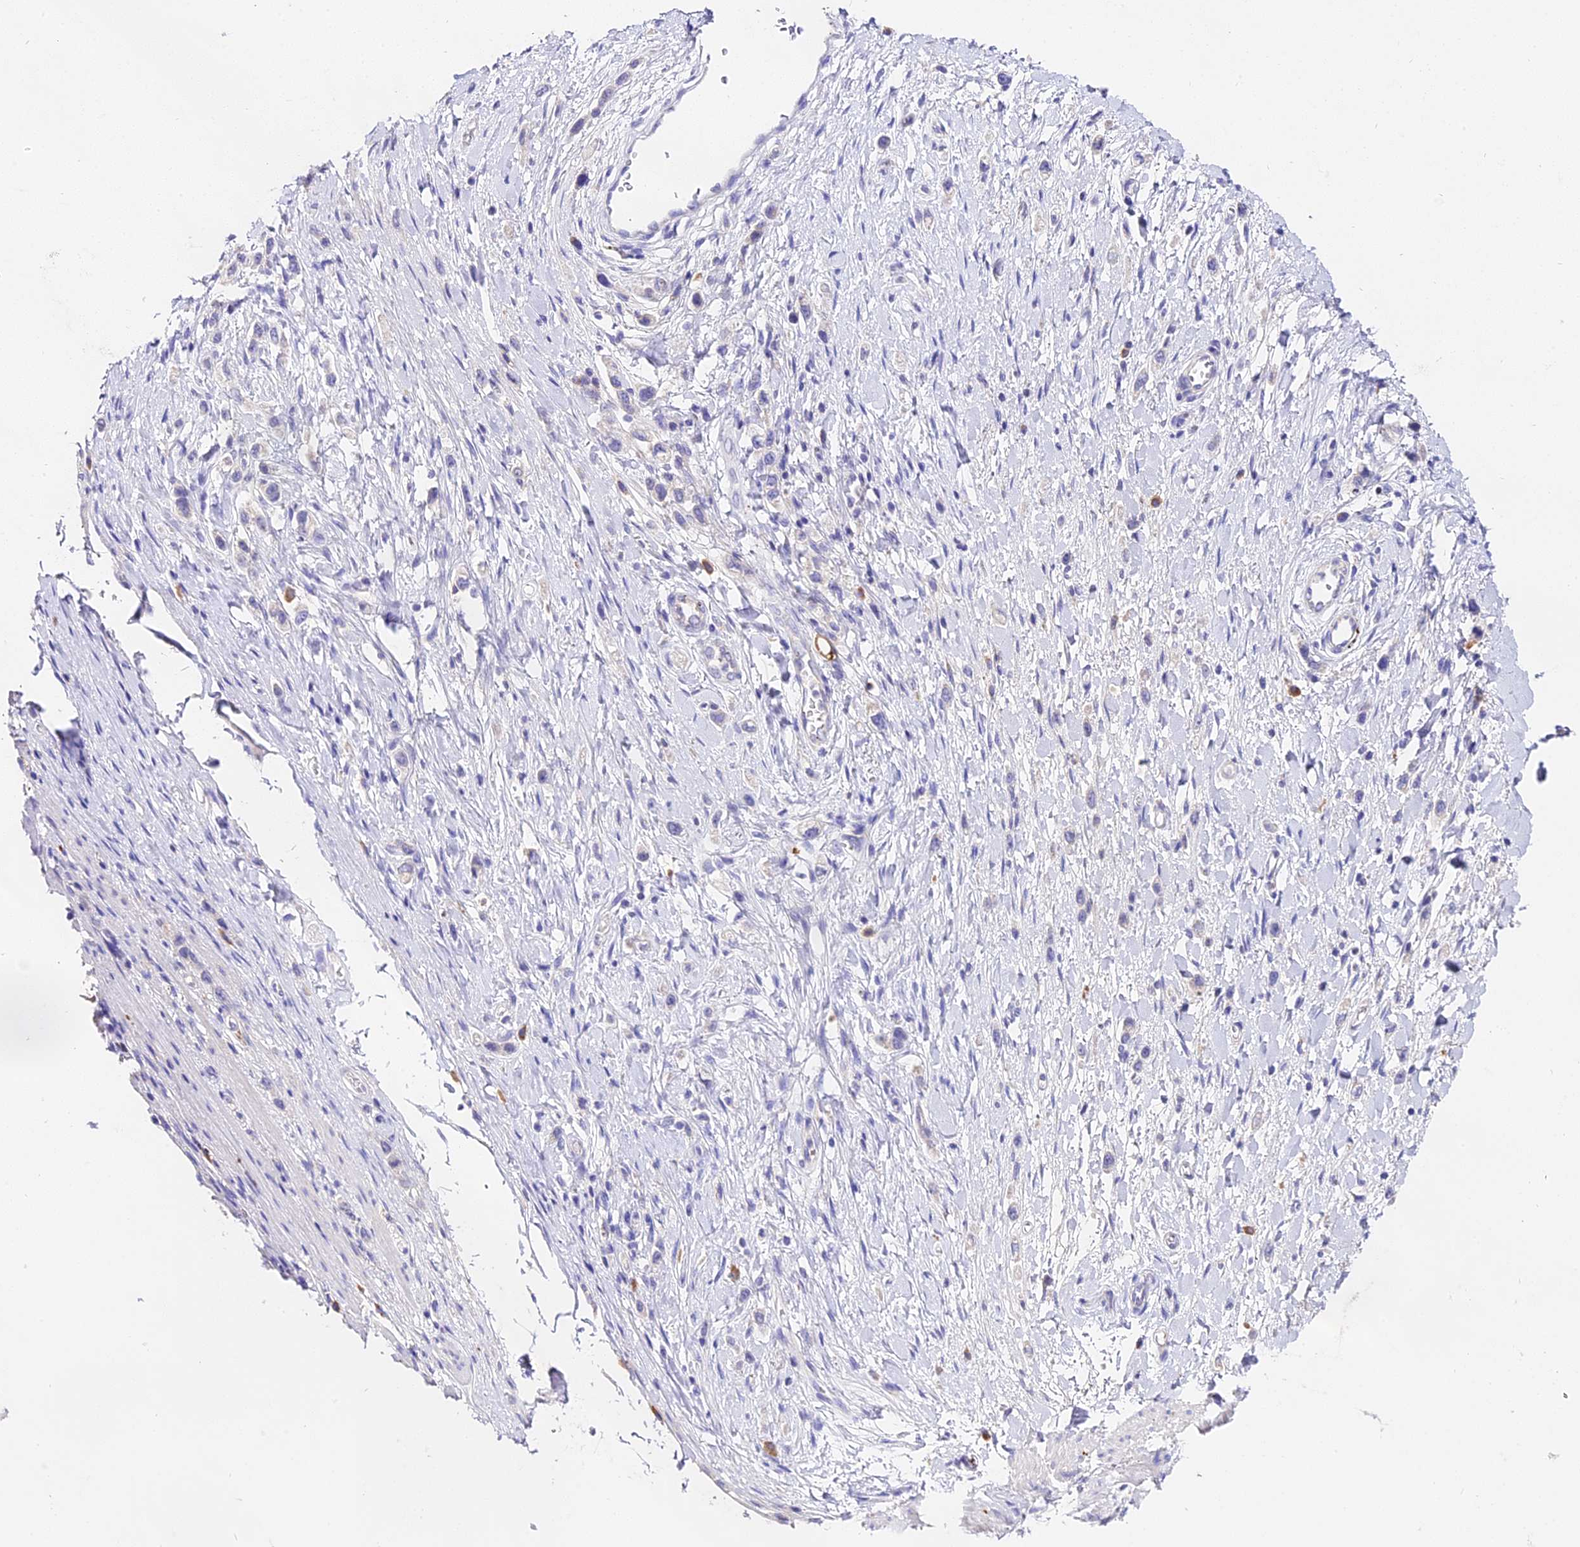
{"staining": {"intensity": "negative", "quantity": "none", "location": "none"}, "tissue": "stomach cancer", "cell_type": "Tumor cells", "image_type": "cancer", "snomed": [{"axis": "morphology", "description": "Adenocarcinoma, NOS"}, {"axis": "topography", "description": "Stomach"}], "caption": "Micrograph shows no protein positivity in tumor cells of adenocarcinoma (stomach) tissue.", "gene": "LYPD6", "patient": {"sex": "female", "age": 65}}